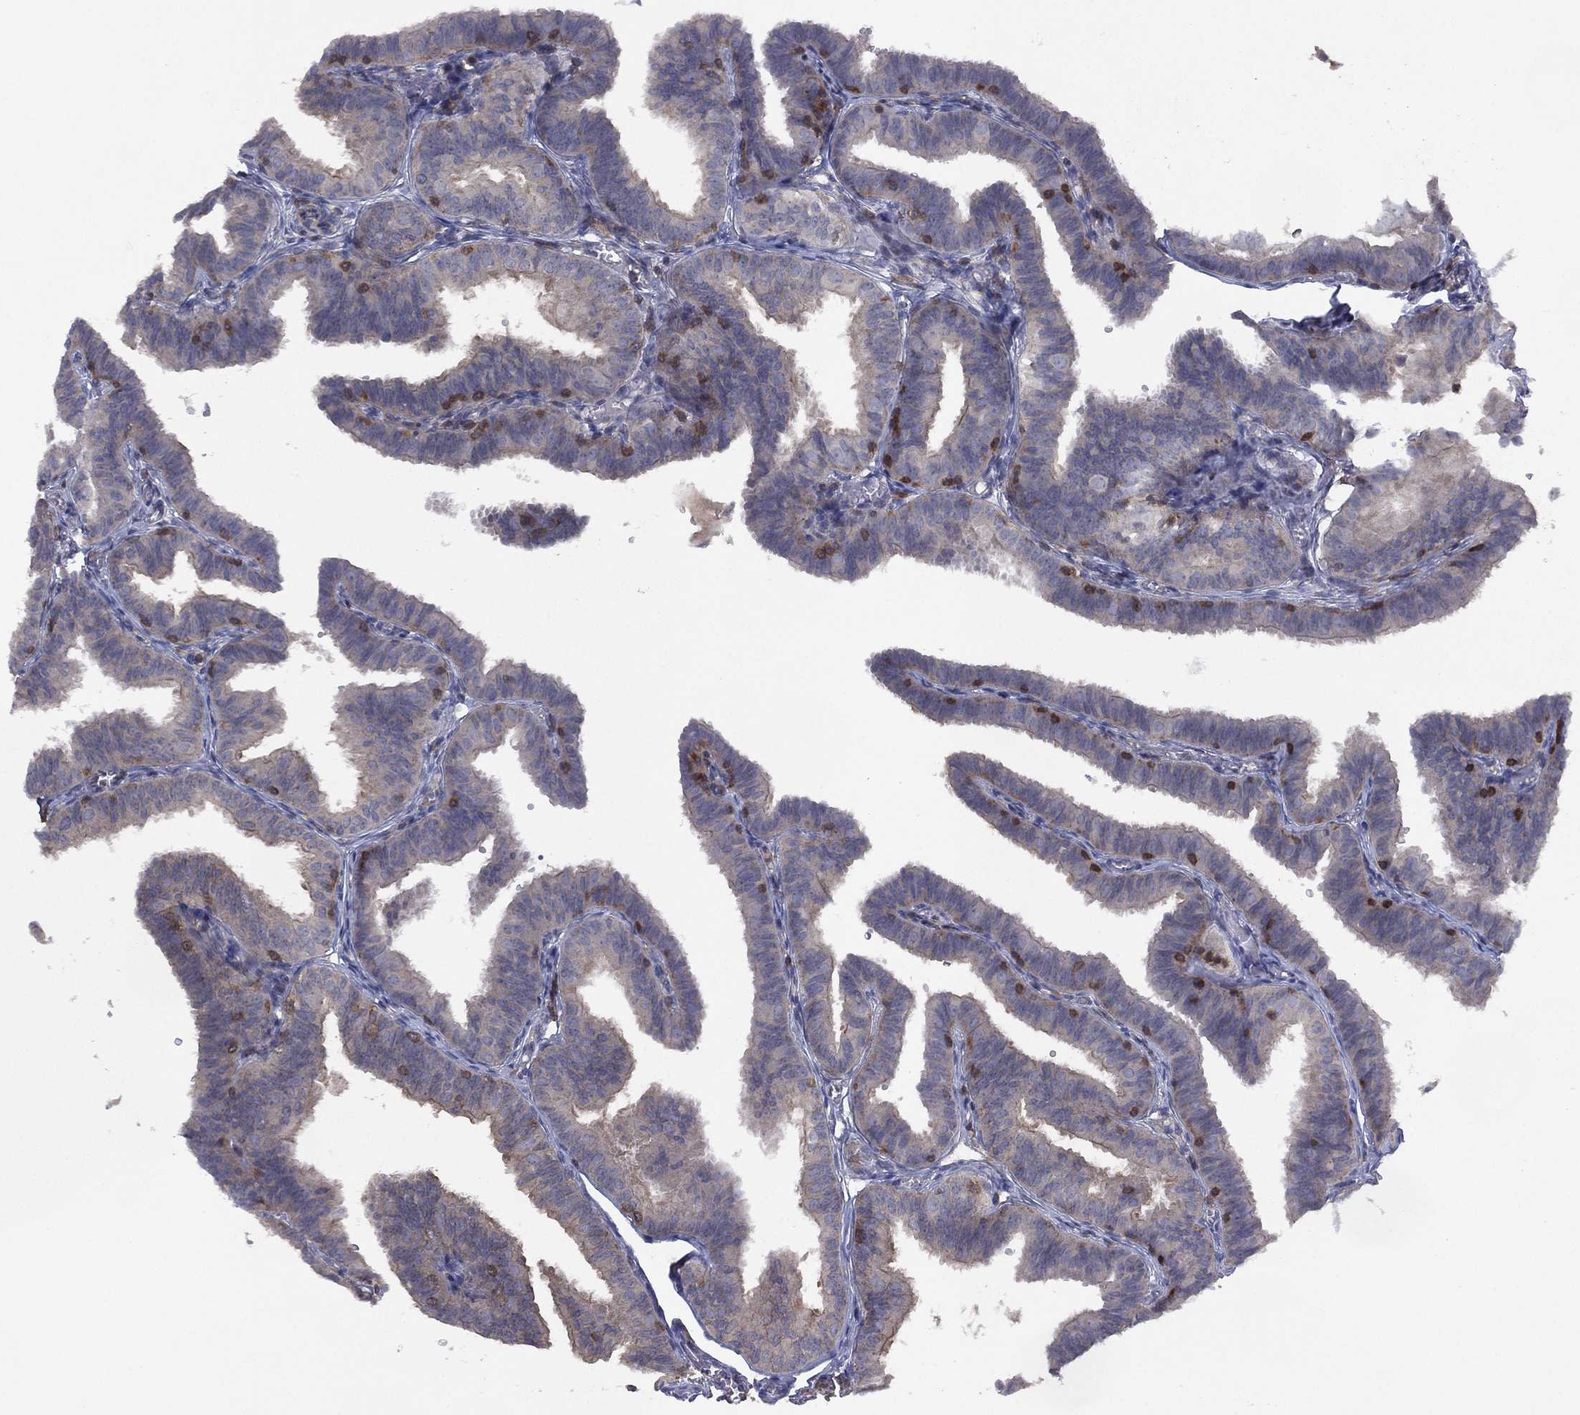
{"staining": {"intensity": "moderate", "quantity": "<25%", "location": "cytoplasmic/membranous"}, "tissue": "fallopian tube", "cell_type": "Glandular cells", "image_type": "normal", "snomed": [{"axis": "morphology", "description": "Normal tissue, NOS"}, {"axis": "topography", "description": "Fallopian tube"}], "caption": "Unremarkable fallopian tube demonstrates moderate cytoplasmic/membranous staining in about <25% of glandular cells (Brightfield microscopy of DAB IHC at high magnification)..", "gene": "DOCK8", "patient": {"sex": "female", "age": 25}}